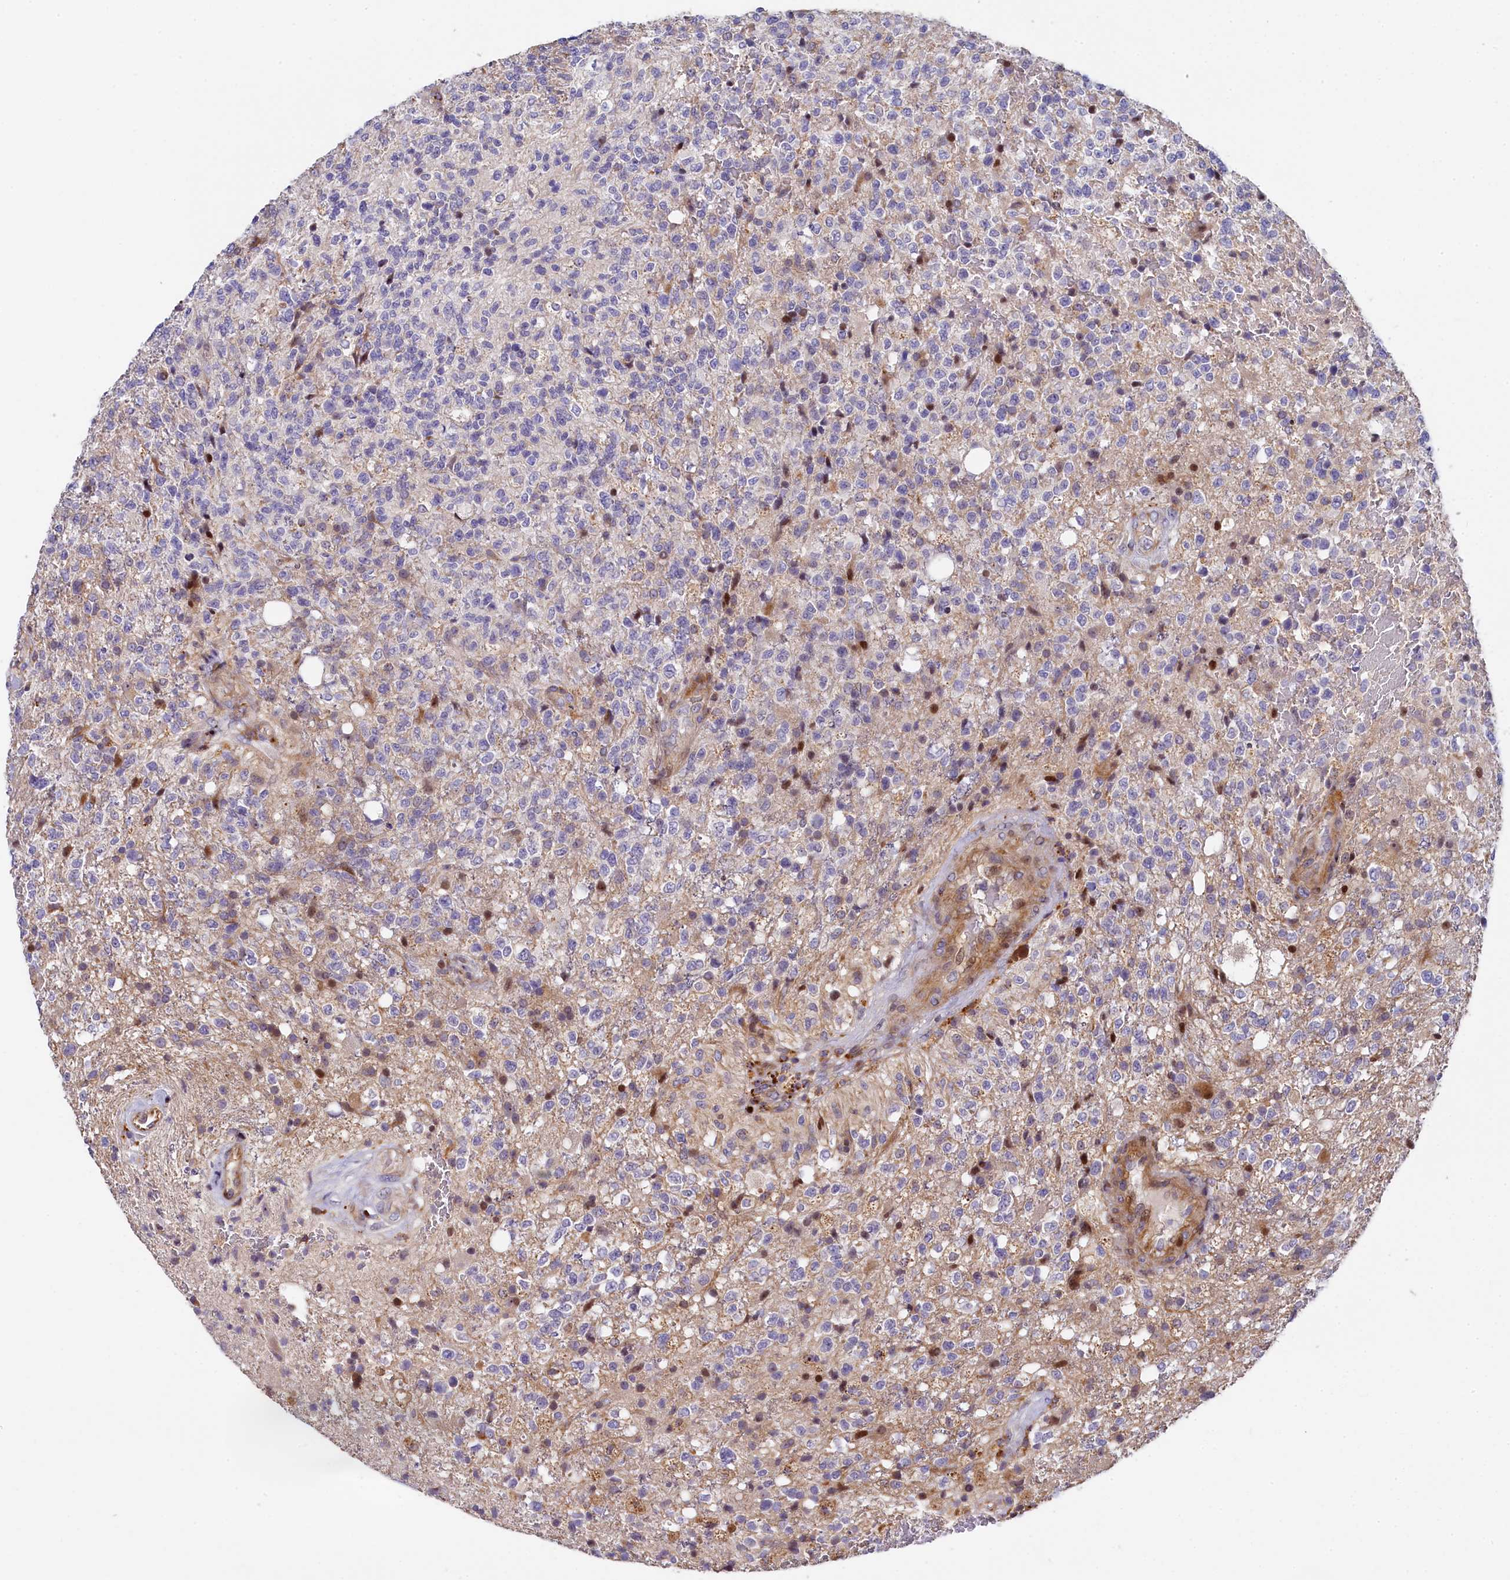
{"staining": {"intensity": "negative", "quantity": "none", "location": "none"}, "tissue": "glioma", "cell_type": "Tumor cells", "image_type": "cancer", "snomed": [{"axis": "morphology", "description": "Glioma, malignant, High grade"}, {"axis": "topography", "description": "Brain"}], "caption": "Image shows no significant protein expression in tumor cells of malignant glioma (high-grade).", "gene": "TGDS", "patient": {"sex": "male", "age": 56}}